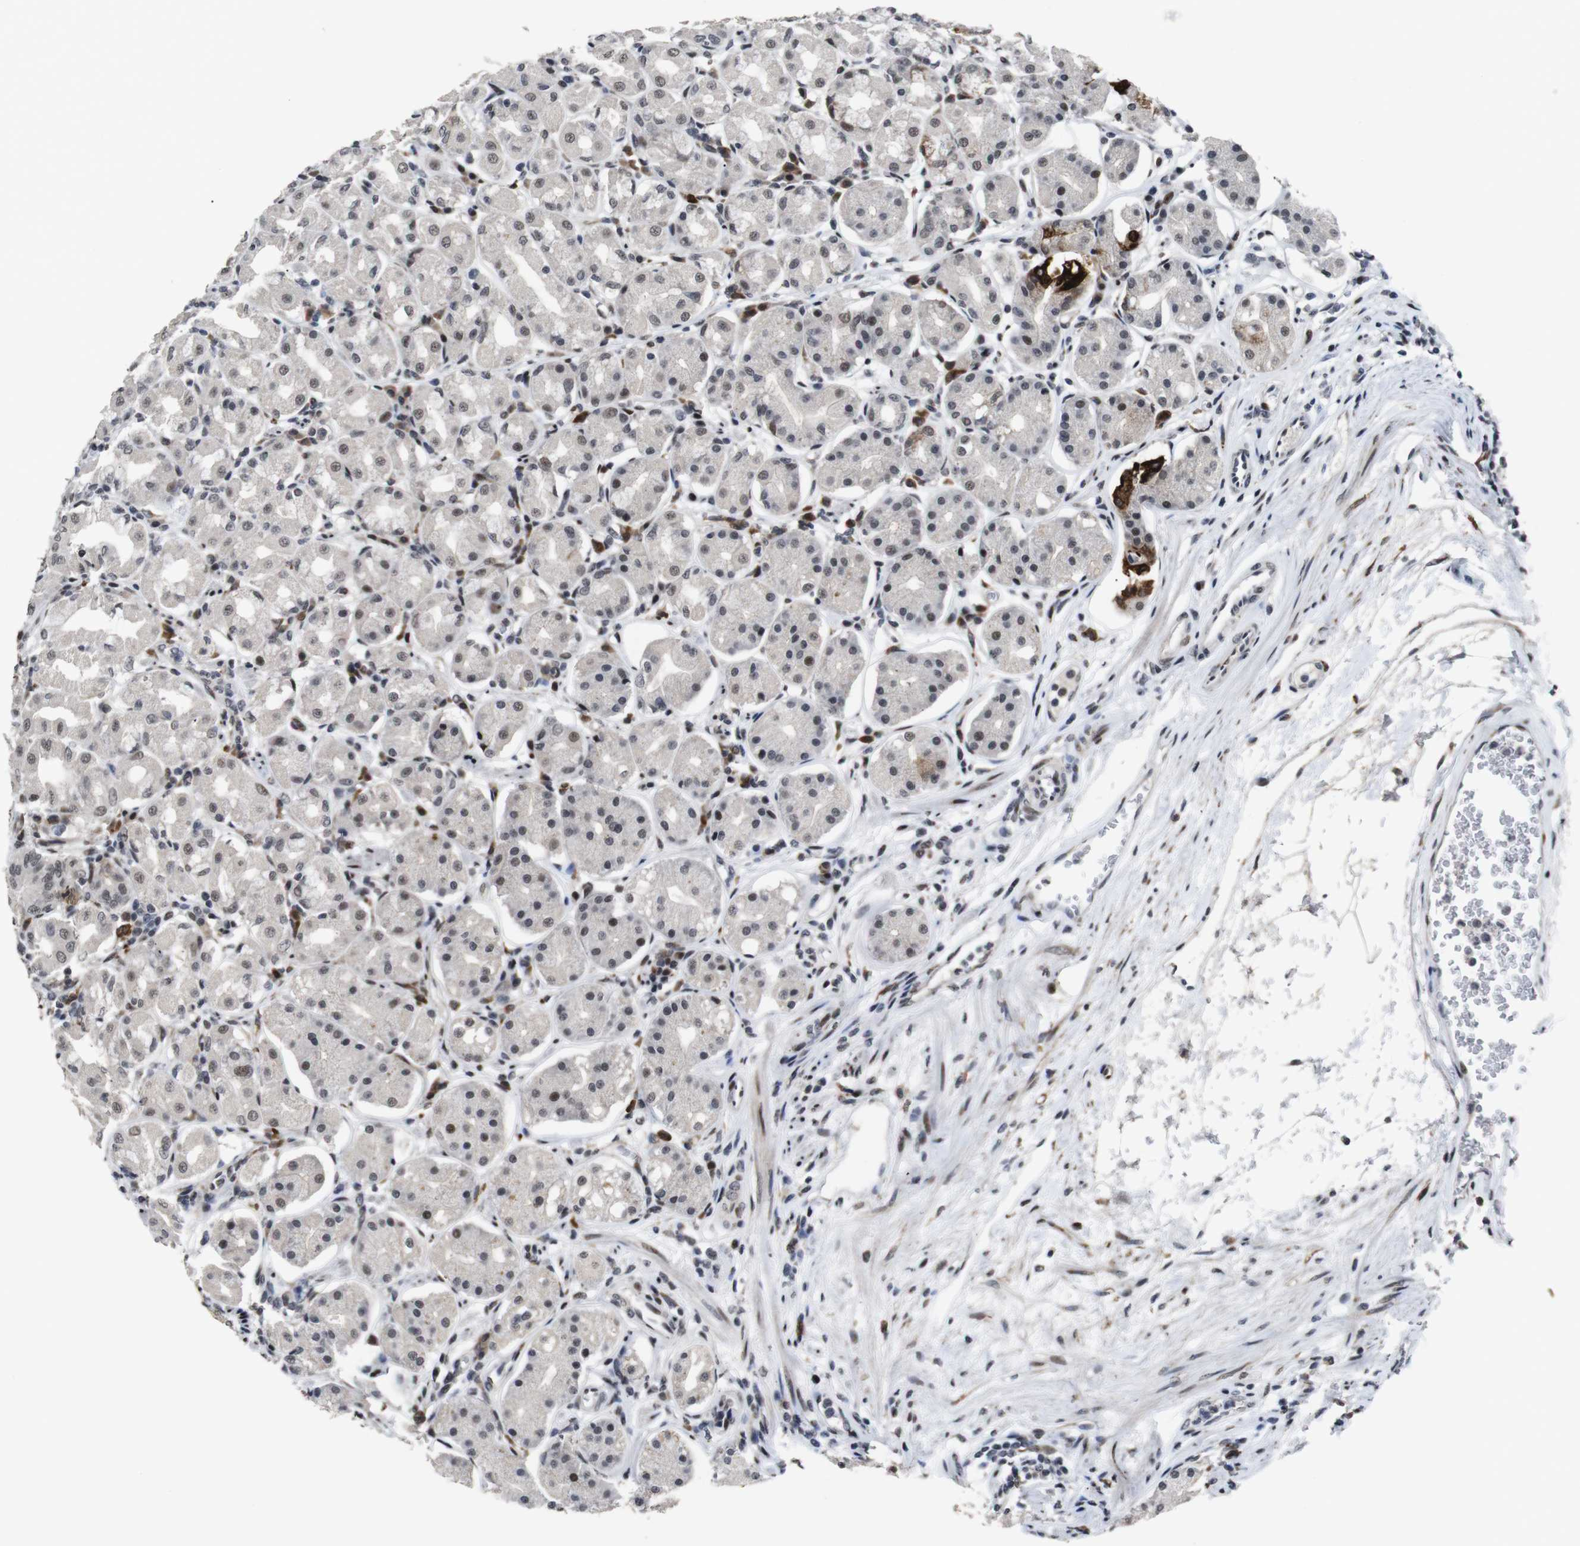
{"staining": {"intensity": "strong", "quantity": "25%-75%", "location": "cytoplasmic/membranous"}, "tissue": "stomach", "cell_type": "Glandular cells", "image_type": "normal", "snomed": [{"axis": "morphology", "description": "Normal tissue, NOS"}, {"axis": "topography", "description": "Stomach"}, {"axis": "topography", "description": "Stomach, lower"}], "caption": "Immunohistochemistry (IHC) of benign stomach displays high levels of strong cytoplasmic/membranous expression in approximately 25%-75% of glandular cells.", "gene": "EIF4G1", "patient": {"sex": "female", "age": 56}}